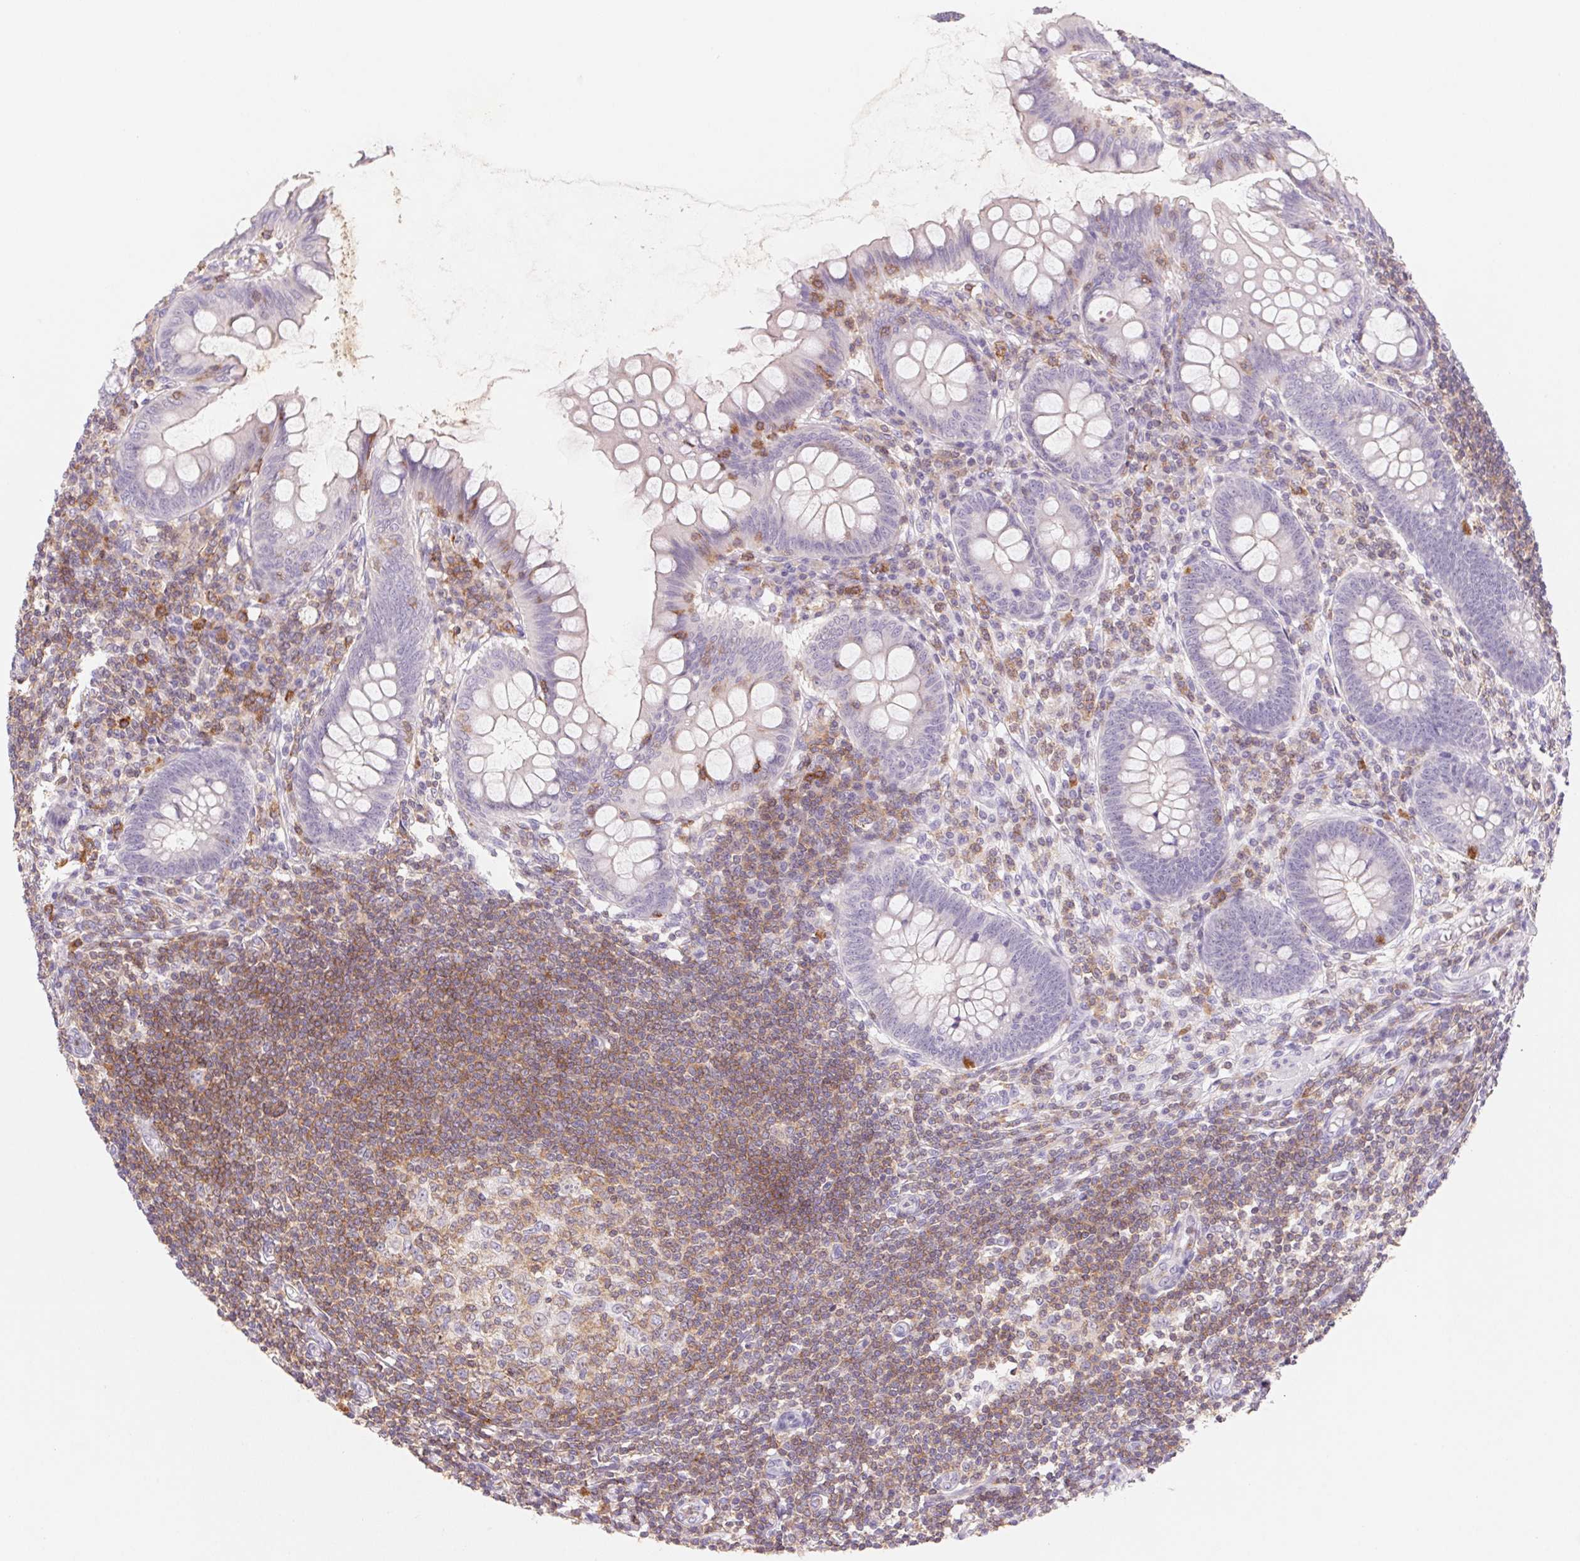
{"staining": {"intensity": "weak", "quantity": "<25%", "location": "cytoplasmic/membranous"}, "tissue": "appendix", "cell_type": "Glandular cells", "image_type": "normal", "snomed": [{"axis": "morphology", "description": "Normal tissue, NOS"}, {"axis": "topography", "description": "Appendix"}], "caption": "This is an immunohistochemistry photomicrograph of normal human appendix. There is no positivity in glandular cells.", "gene": "KIF26A", "patient": {"sex": "female", "age": 57}}